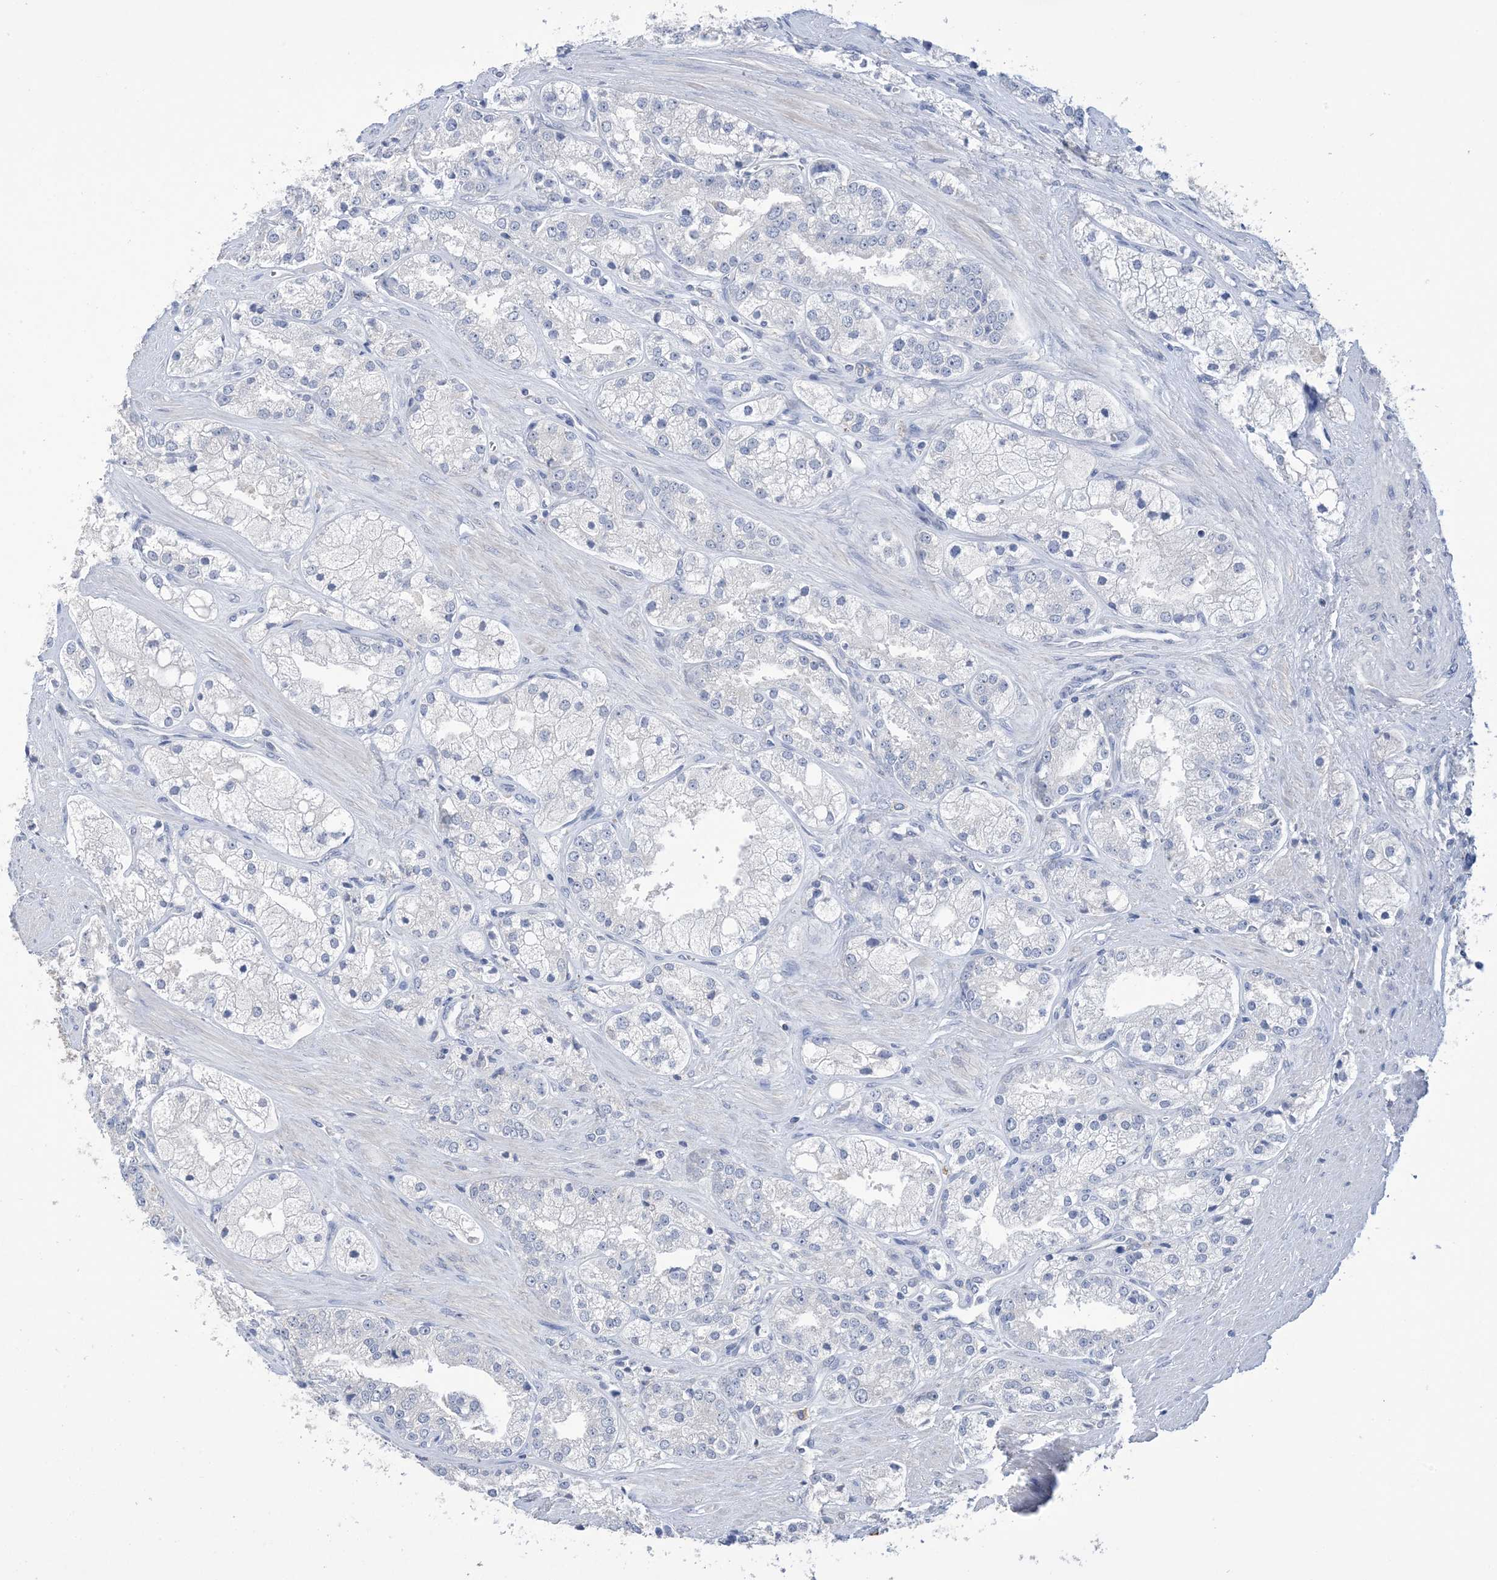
{"staining": {"intensity": "negative", "quantity": "none", "location": "none"}, "tissue": "prostate cancer", "cell_type": "Tumor cells", "image_type": "cancer", "snomed": [{"axis": "morphology", "description": "Adenocarcinoma, High grade"}, {"axis": "topography", "description": "Prostate"}], "caption": "High magnification brightfield microscopy of adenocarcinoma (high-grade) (prostate) stained with DAB (brown) and counterstained with hematoxylin (blue): tumor cells show no significant expression.", "gene": "DSC3", "patient": {"sex": "male", "age": 50}}